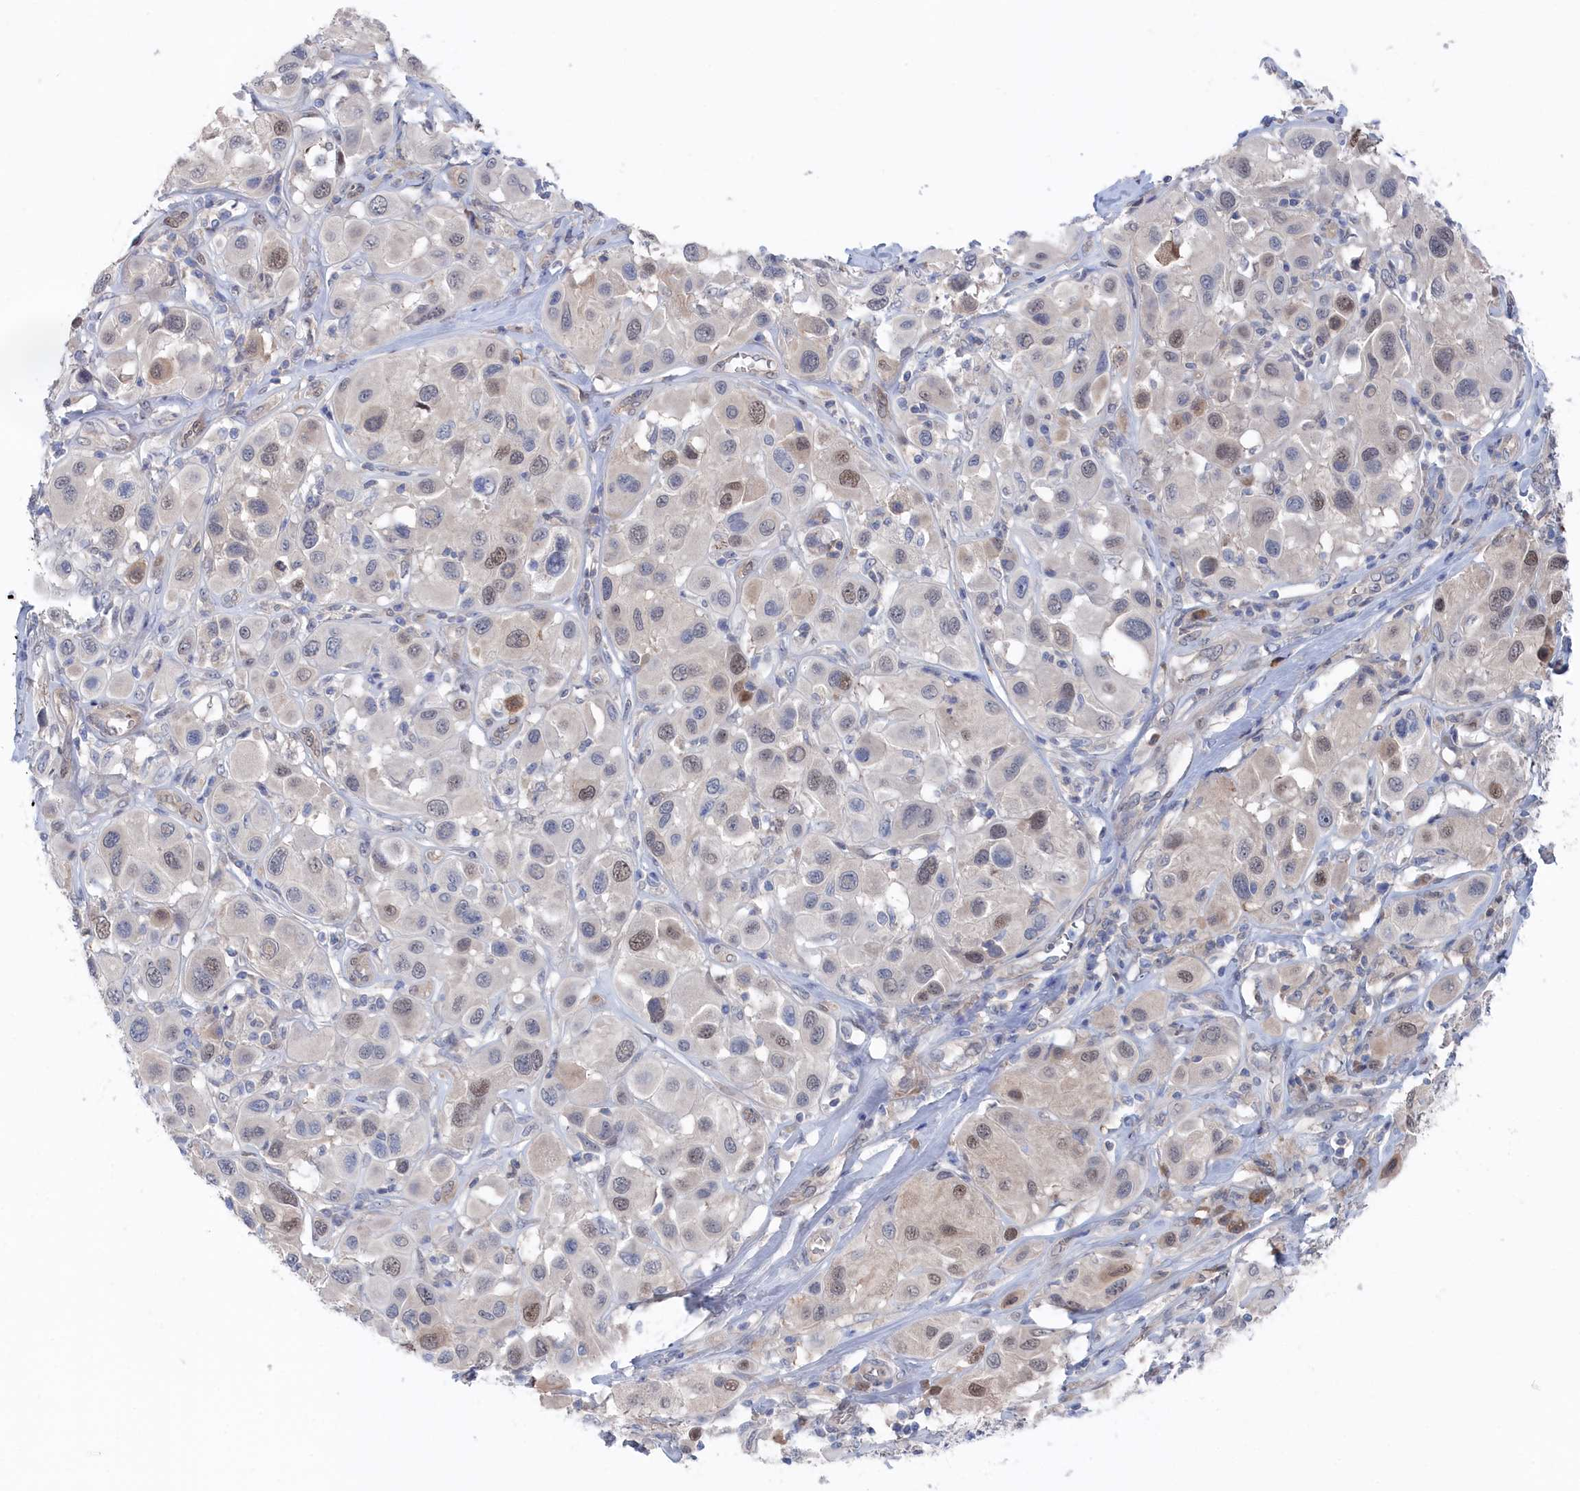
{"staining": {"intensity": "weak", "quantity": "25%-75%", "location": "nuclear"}, "tissue": "melanoma", "cell_type": "Tumor cells", "image_type": "cancer", "snomed": [{"axis": "morphology", "description": "Malignant melanoma, Metastatic site"}, {"axis": "topography", "description": "Skin"}], "caption": "IHC of melanoma exhibits low levels of weak nuclear positivity in approximately 25%-75% of tumor cells.", "gene": "IRGQ", "patient": {"sex": "male", "age": 41}}